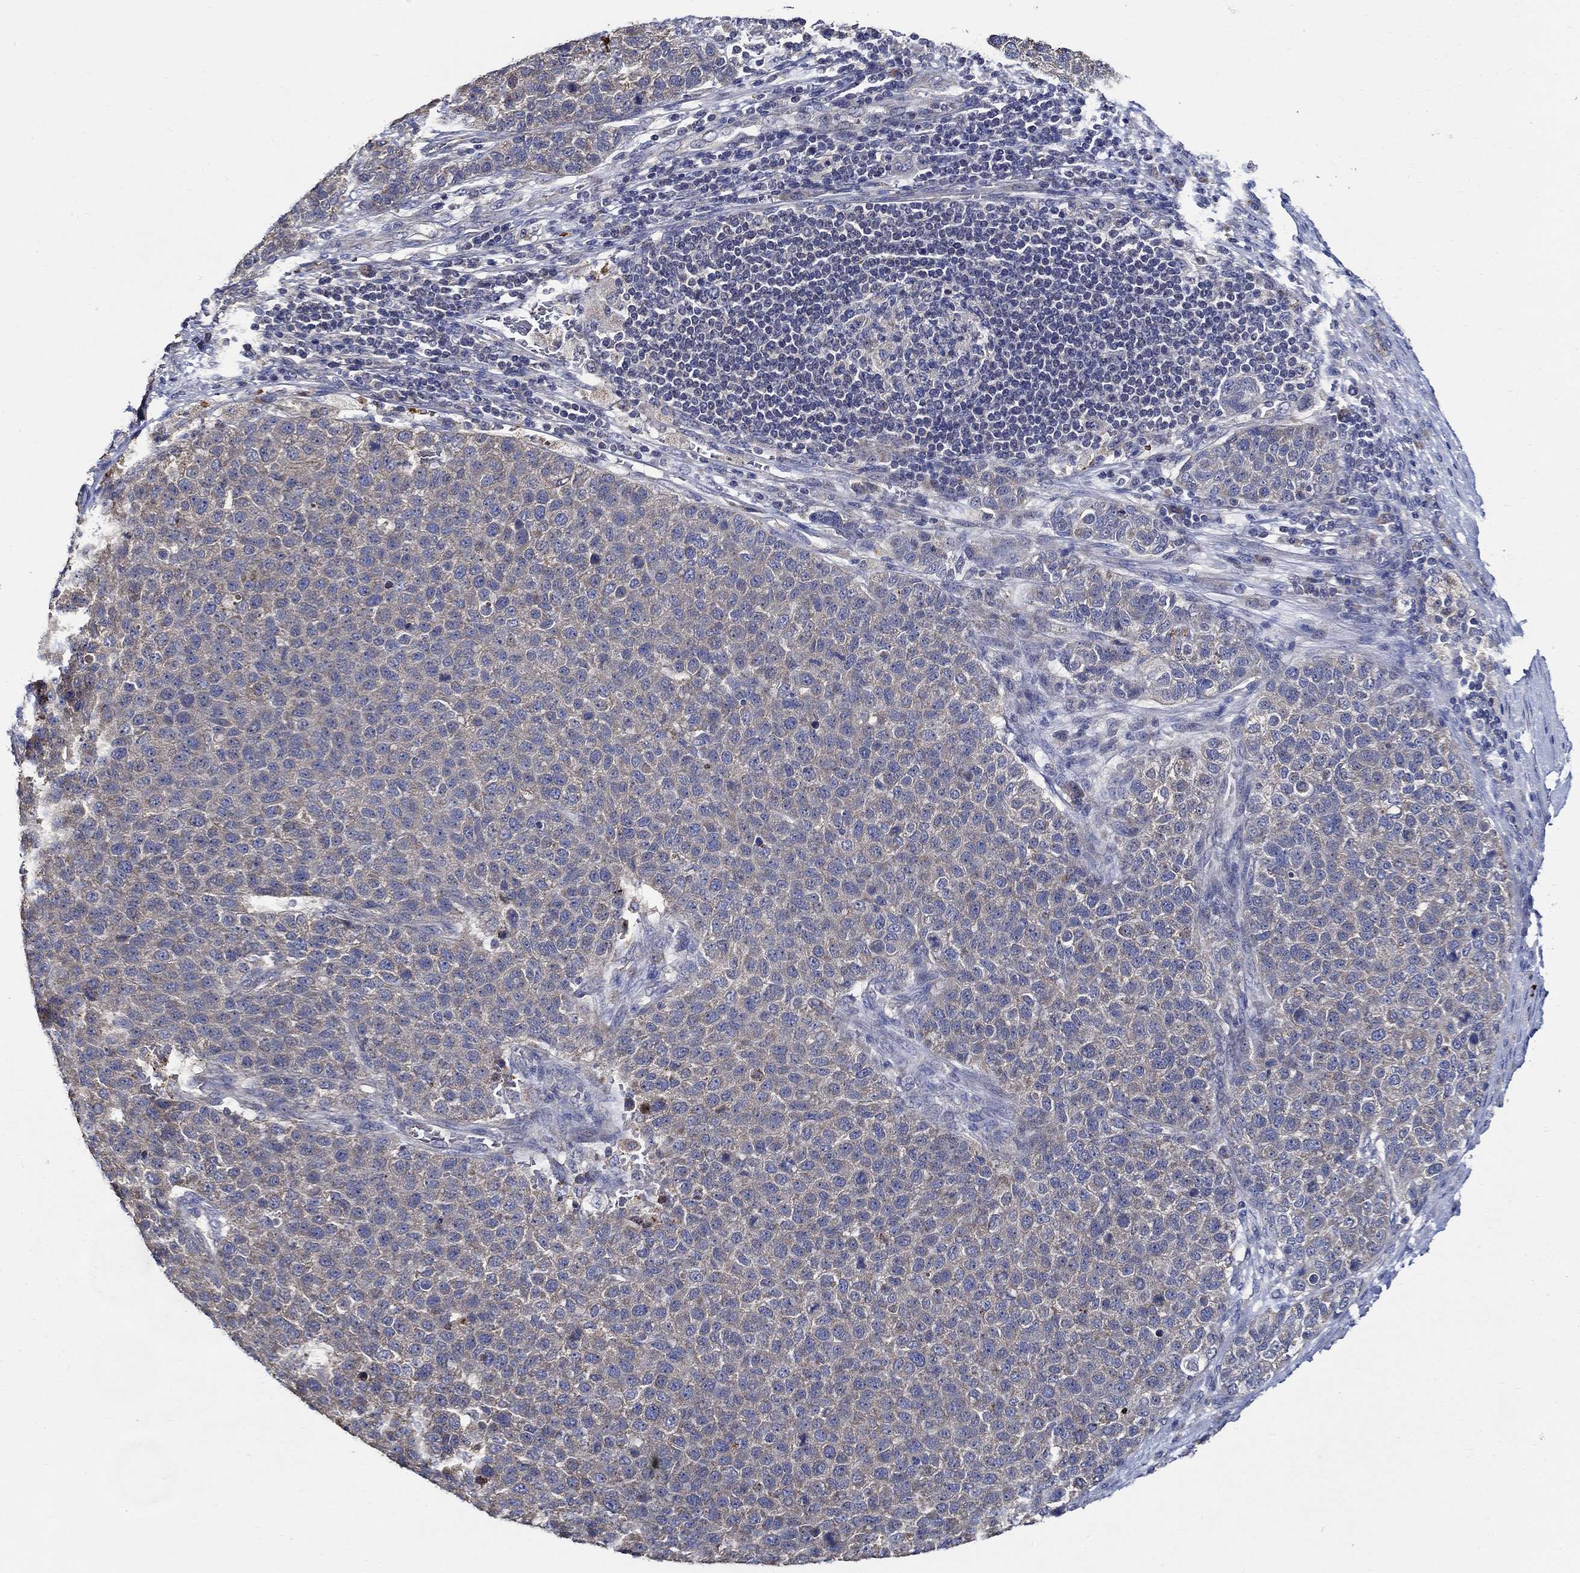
{"staining": {"intensity": "negative", "quantity": "none", "location": "none"}, "tissue": "pancreatic cancer", "cell_type": "Tumor cells", "image_type": "cancer", "snomed": [{"axis": "morphology", "description": "Adenocarcinoma, NOS"}, {"axis": "topography", "description": "Pancreas"}], "caption": "Protein analysis of pancreatic adenocarcinoma exhibits no significant expression in tumor cells.", "gene": "WDR53", "patient": {"sex": "female", "age": 61}}